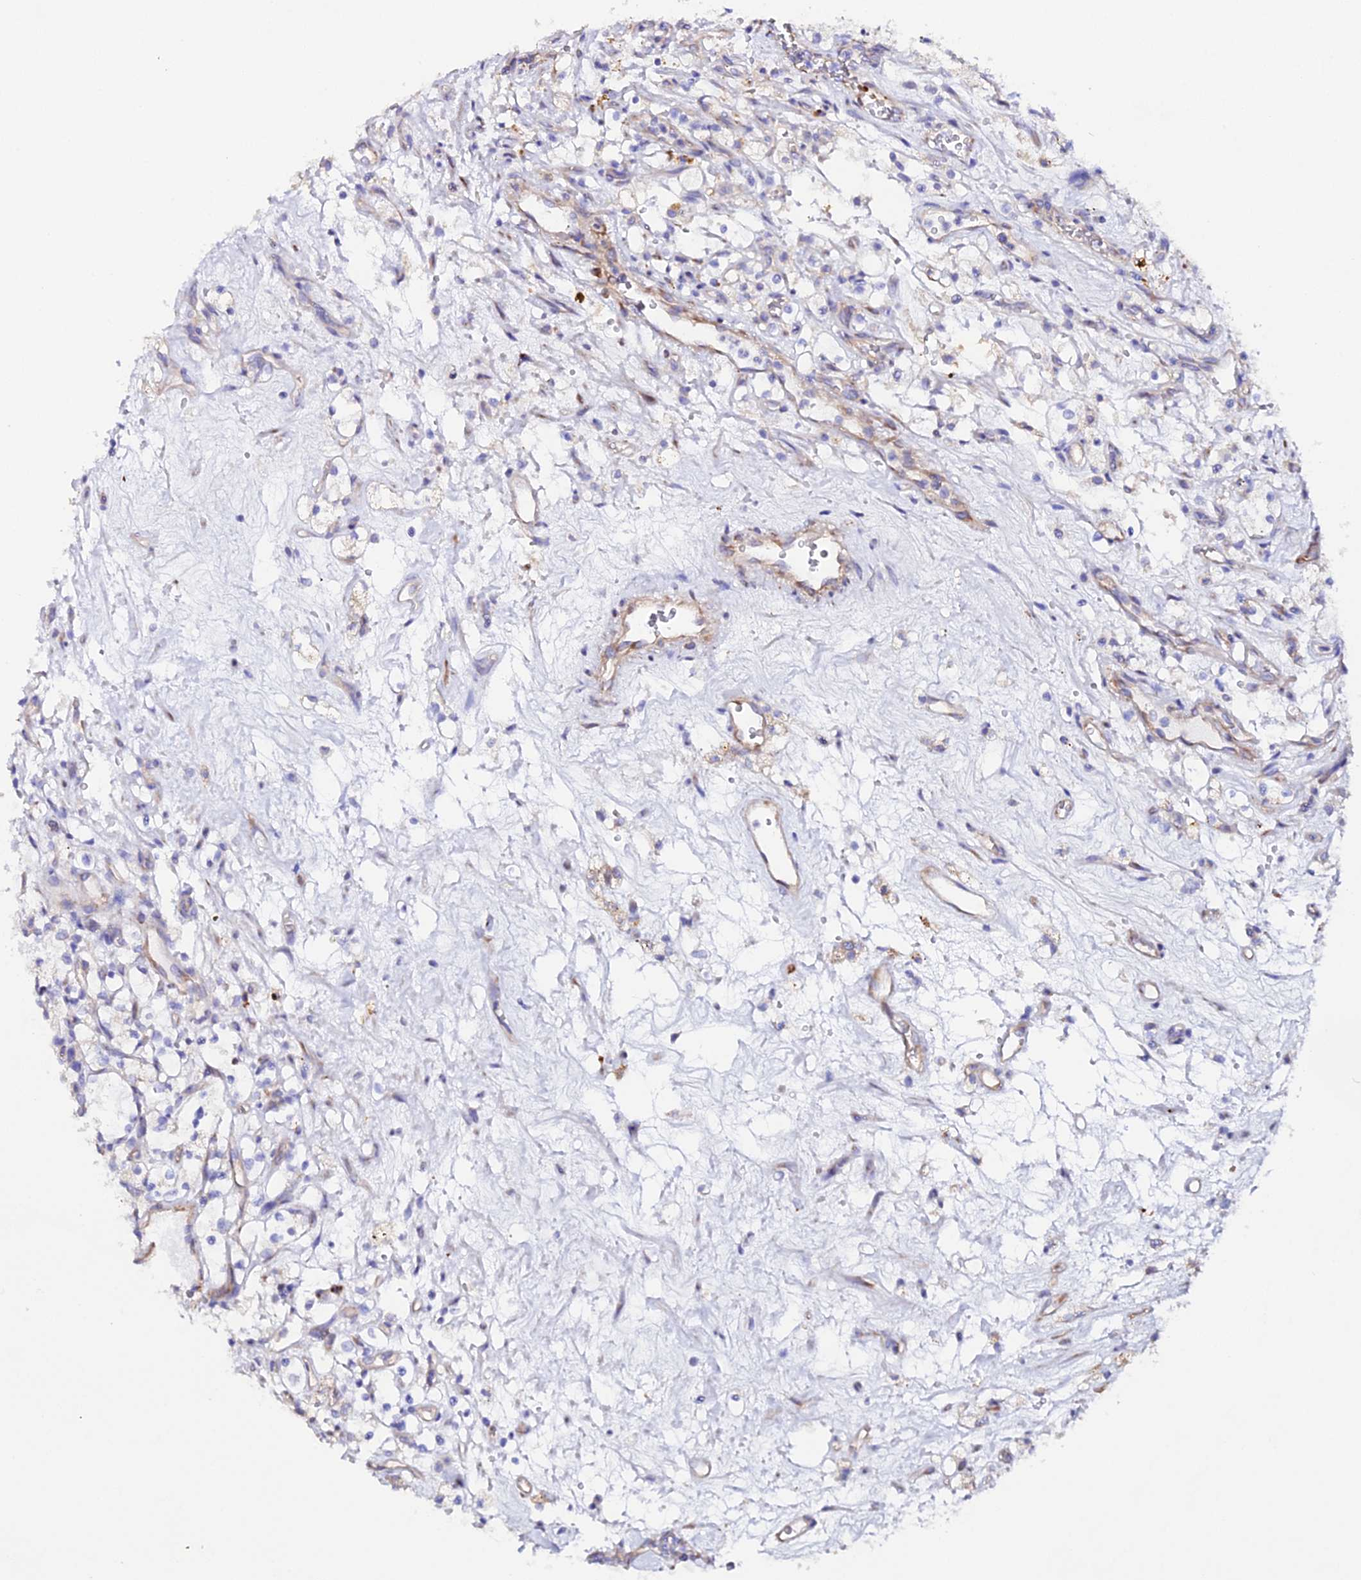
{"staining": {"intensity": "negative", "quantity": "none", "location": "none"}, "tissue": "renal cancer", "cell_type": "Tumor cells", "image_type": "cancer", "snomed": [{"axis": "morphology", "description": "Adenocarcinoma, NOS"}, {"axis": "topography", "description": "Kidney"}], "caption": "This is an immunohistochemistry (IHC) histopathology image of human renal adenocarcinoma. There is no positivity in tumor cells.", "gene": "CFAP45", "patient": {"sex": "female", "age": 69}}